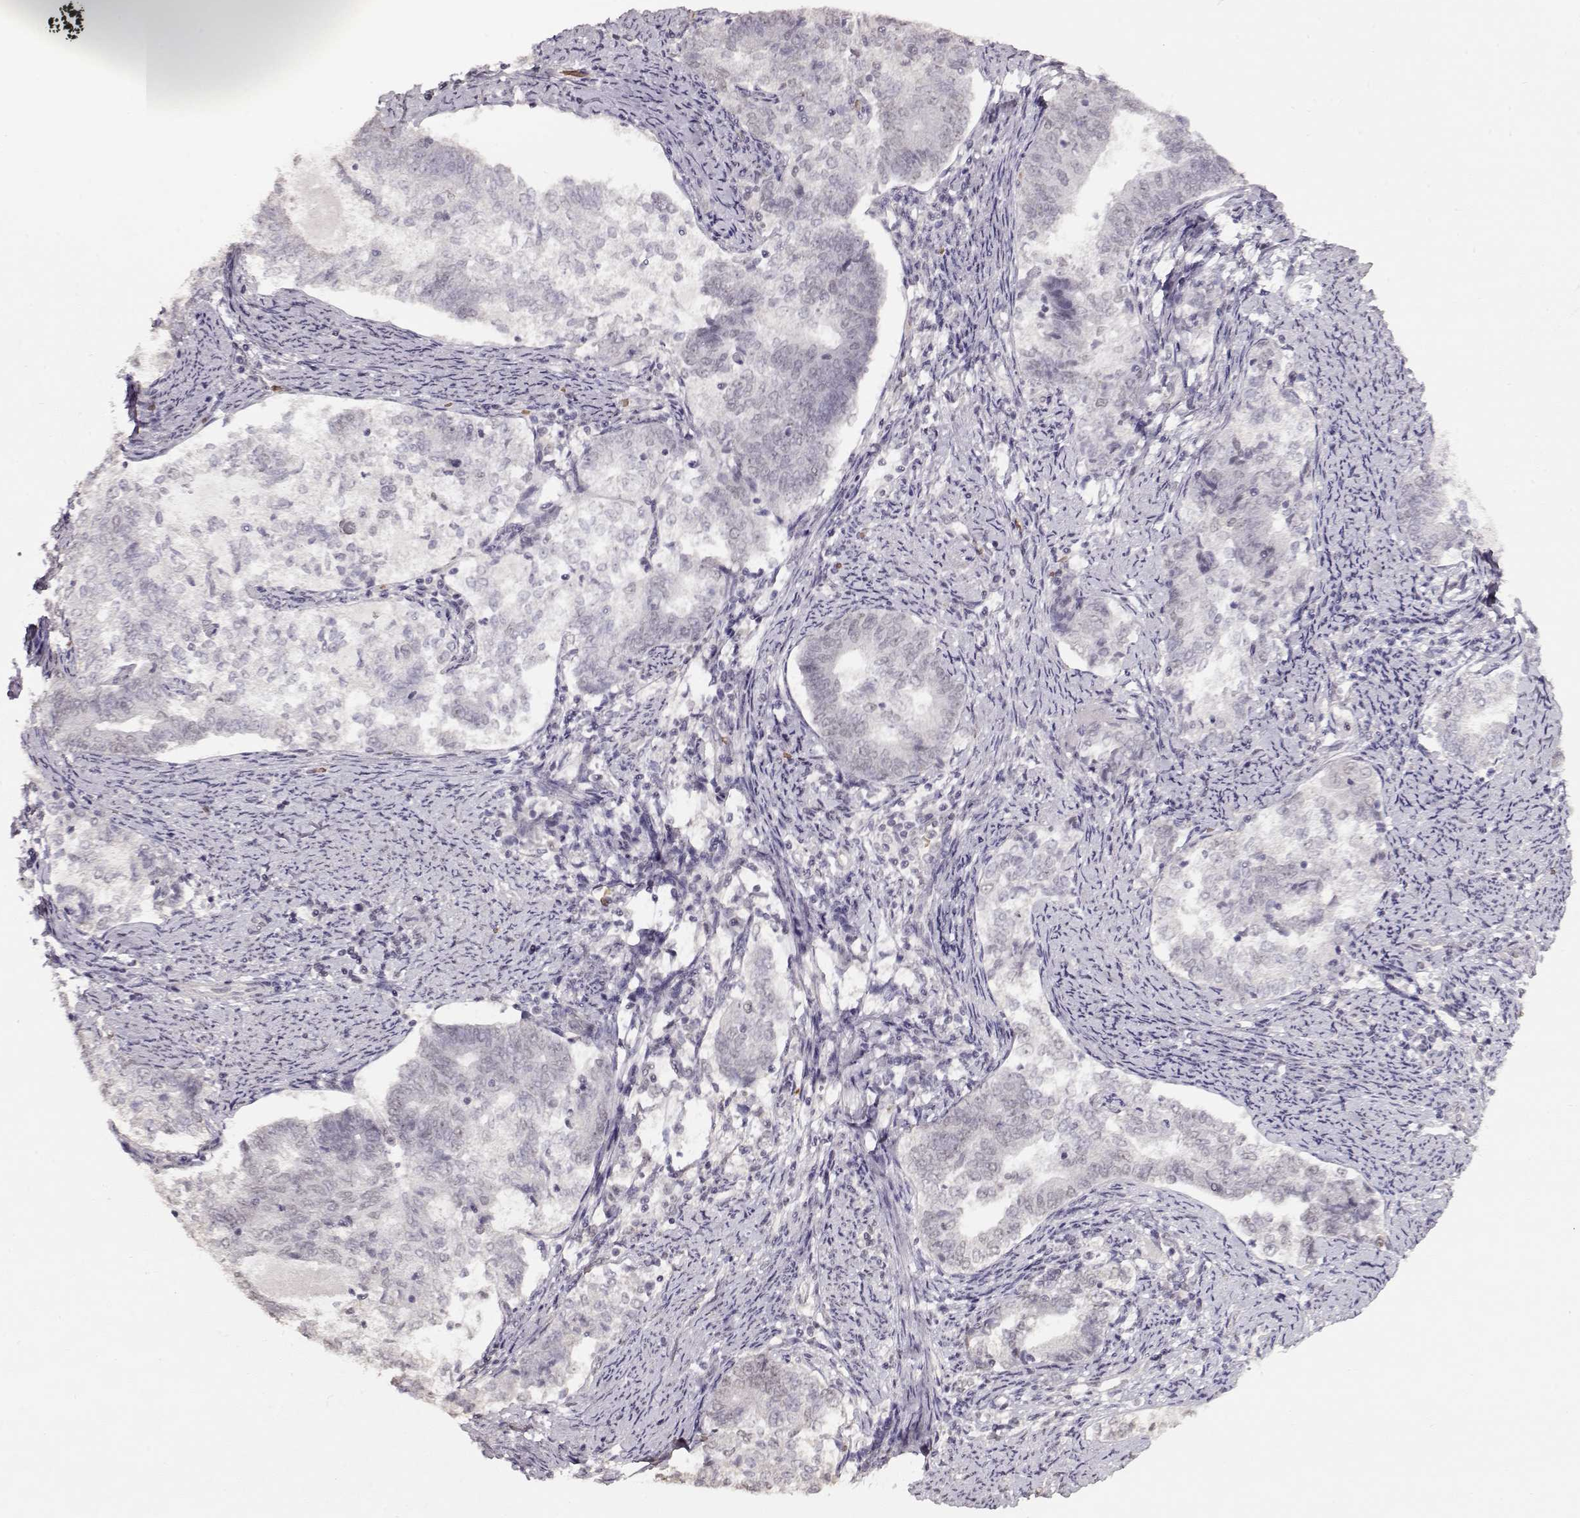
{"staining": {"intensity": "negative", "quantity": "none", "location": "none"}, "tissue": "endometrial cancer", "cell_type": "Tumor cells", "image_type": "cancer", "snomed": [{"axis": "morphology", "description": "Adenocarcinoma, NOS"}, {"axis": "topography", "description": "Endometrium"}], "caption": "Endometrial cancer stained for a protein using IHC shows no staining tumor cells.", "gene": "PCP4", "patient": {"sex": "female", "age": 65}}